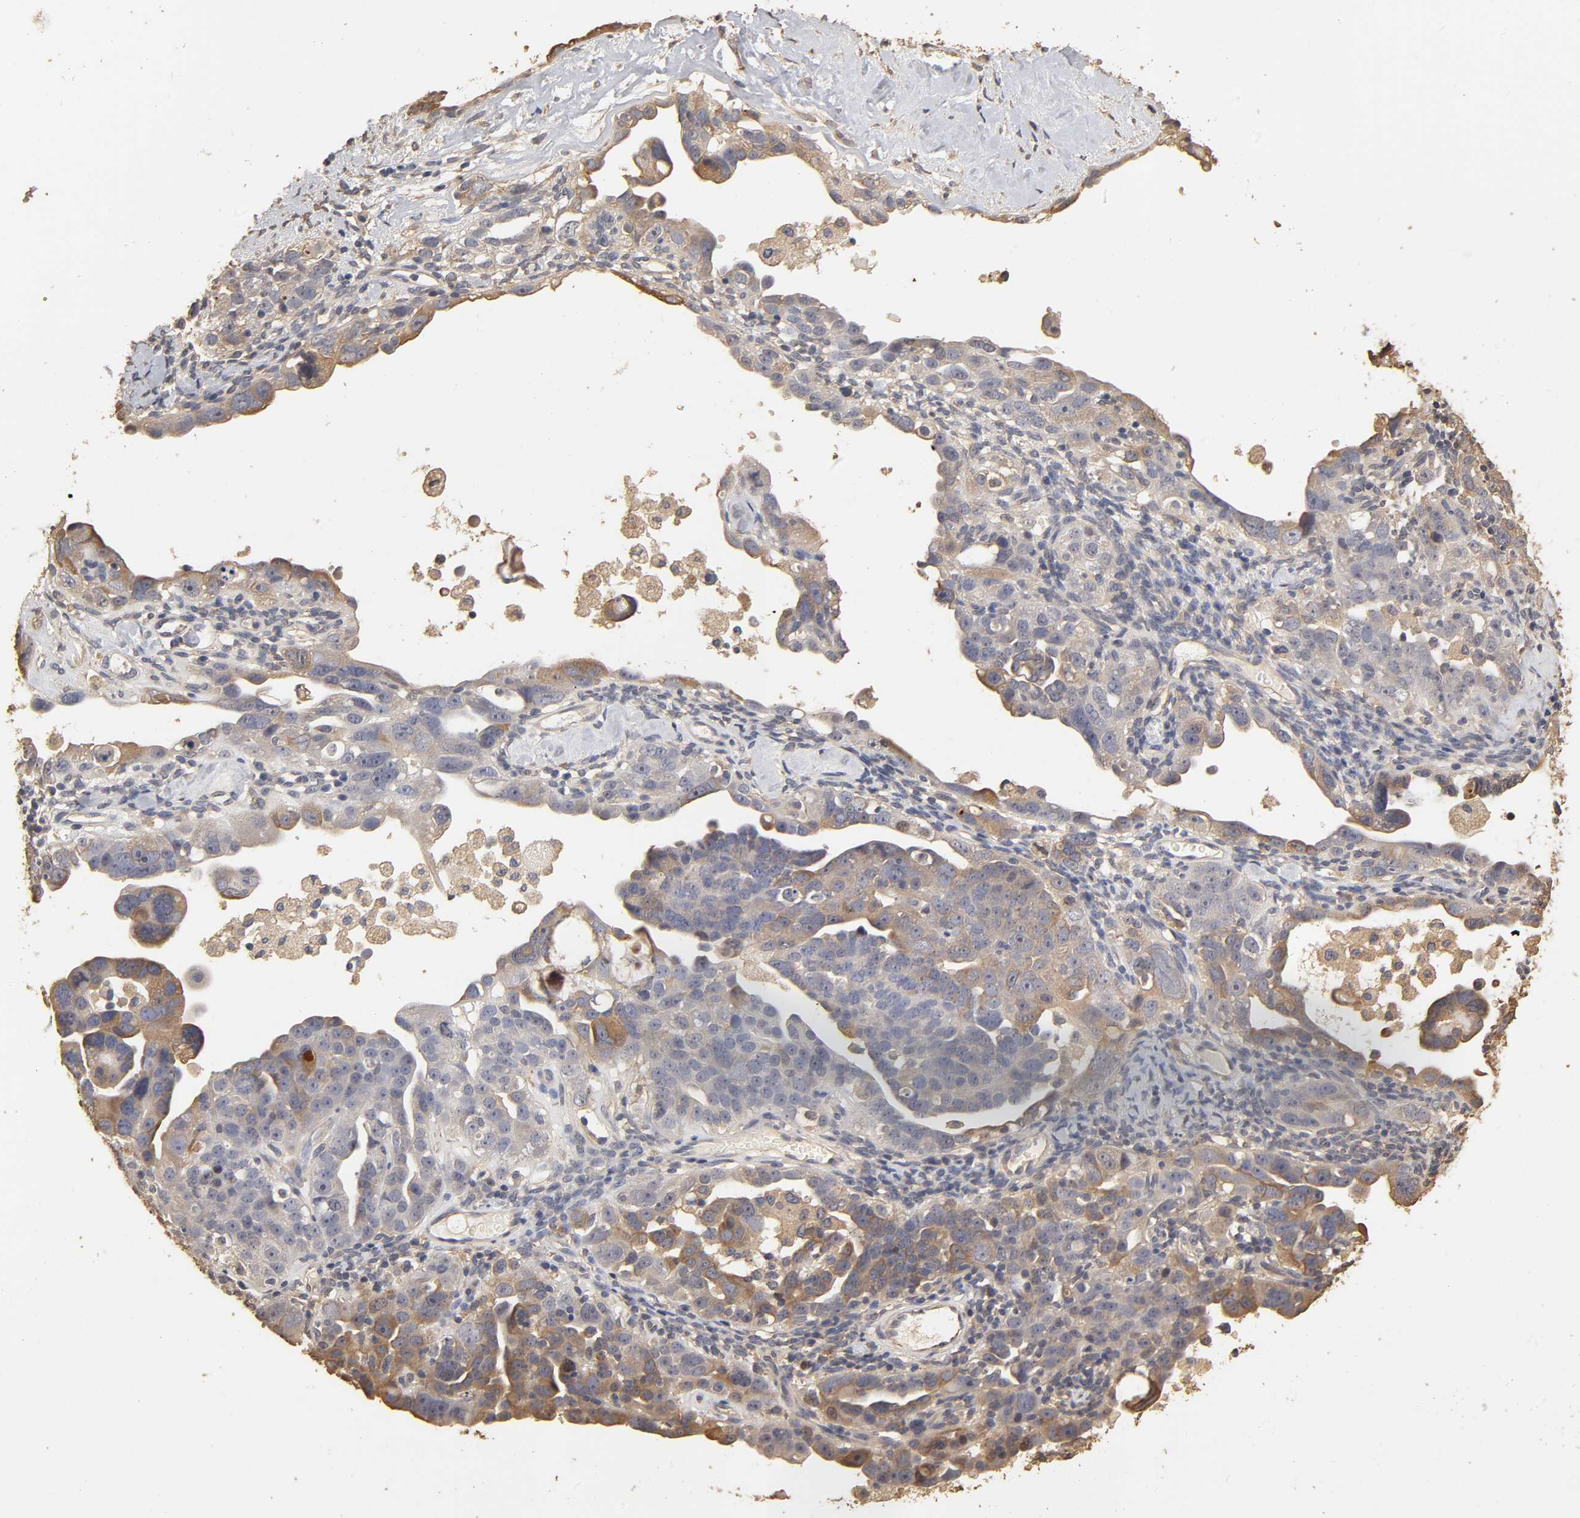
{"staining": {"intensity": "moderate", "quantity": "25%-75%", "location": "cytoplasmic/membranous"}, "tissue": "ovarian cancer", "cell_type": "Tumor cells", "image_type": "cancer", "snomed": [{"axis": "morphology", "description": "Cystadenocarcinoma, serous, NOS"}, {"axis": "topography", "description": "Ovary"}], "caption": "Serous cystadenocarcinoma (ovarian) was stained to show a protein in brown. There is medium levels of moderate cytoplasmic/membranous expression in about 25%-75% of tumor cells. The protein is shown in brown color, while the nuclei are stained blue.", "gene": "VSIG4", "patient": {"sex": "female", "age": 66}}